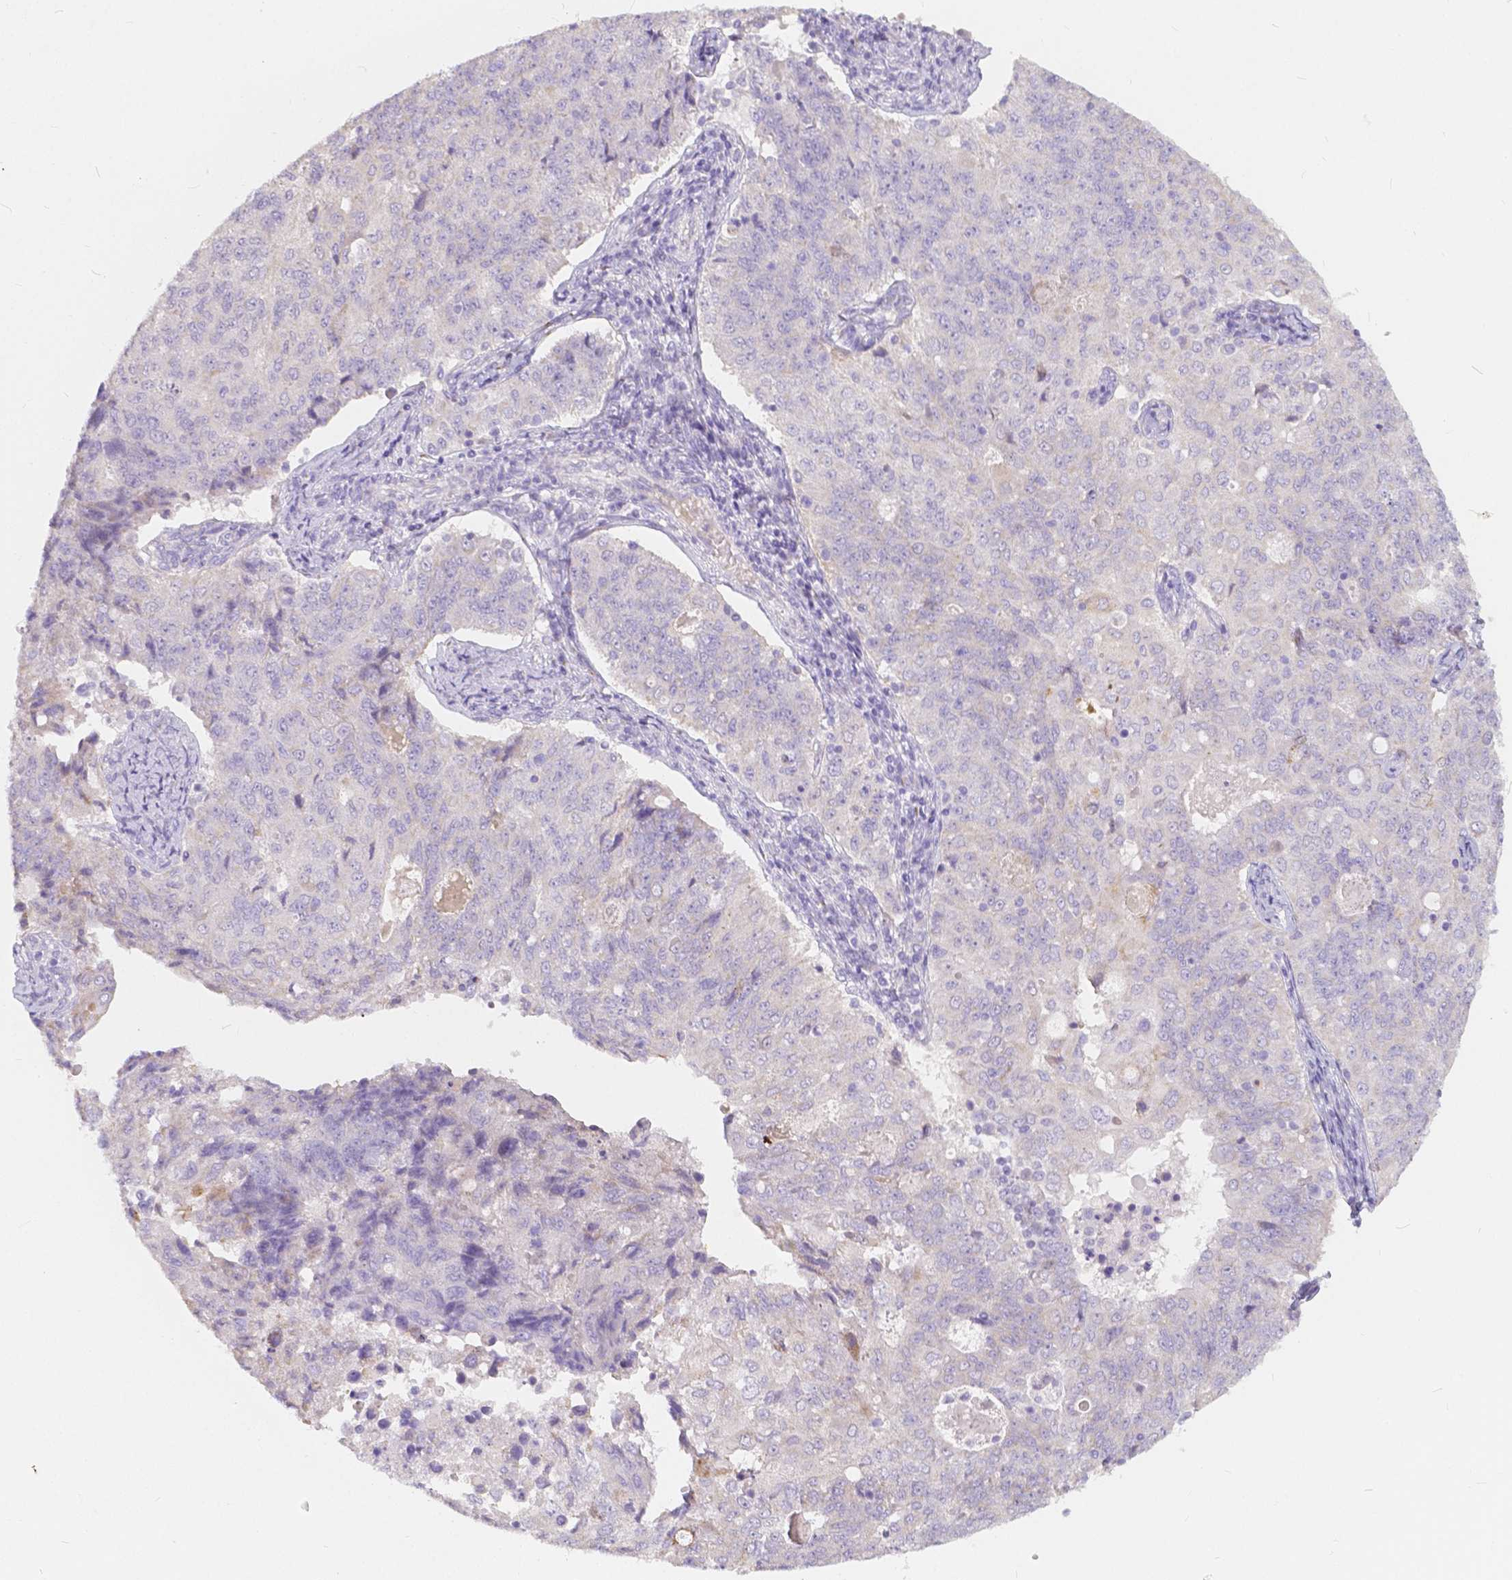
{"staining": {"intensity": "negative", "quantity": "none", "location": "none"}, "tissue": "endometrial cancer", "cell_type": "Tumor cells", "image_type": "cancer", "snomed": [{"axis": "morphology", "description": "Adenocarcinoma, NOS"}, {"axis": "topography", "description": "Endometrium"}], "caption": "Immunohistochemistry image of neoplastic tissue: human endometrial cancer (adenocarcinoma) stained with DAB (3,3'-diaminobenzidine) shows no significant protein expression in tumor cells.", "gene": "RNF186", "patient": {"sex": "female", "age": 43}}